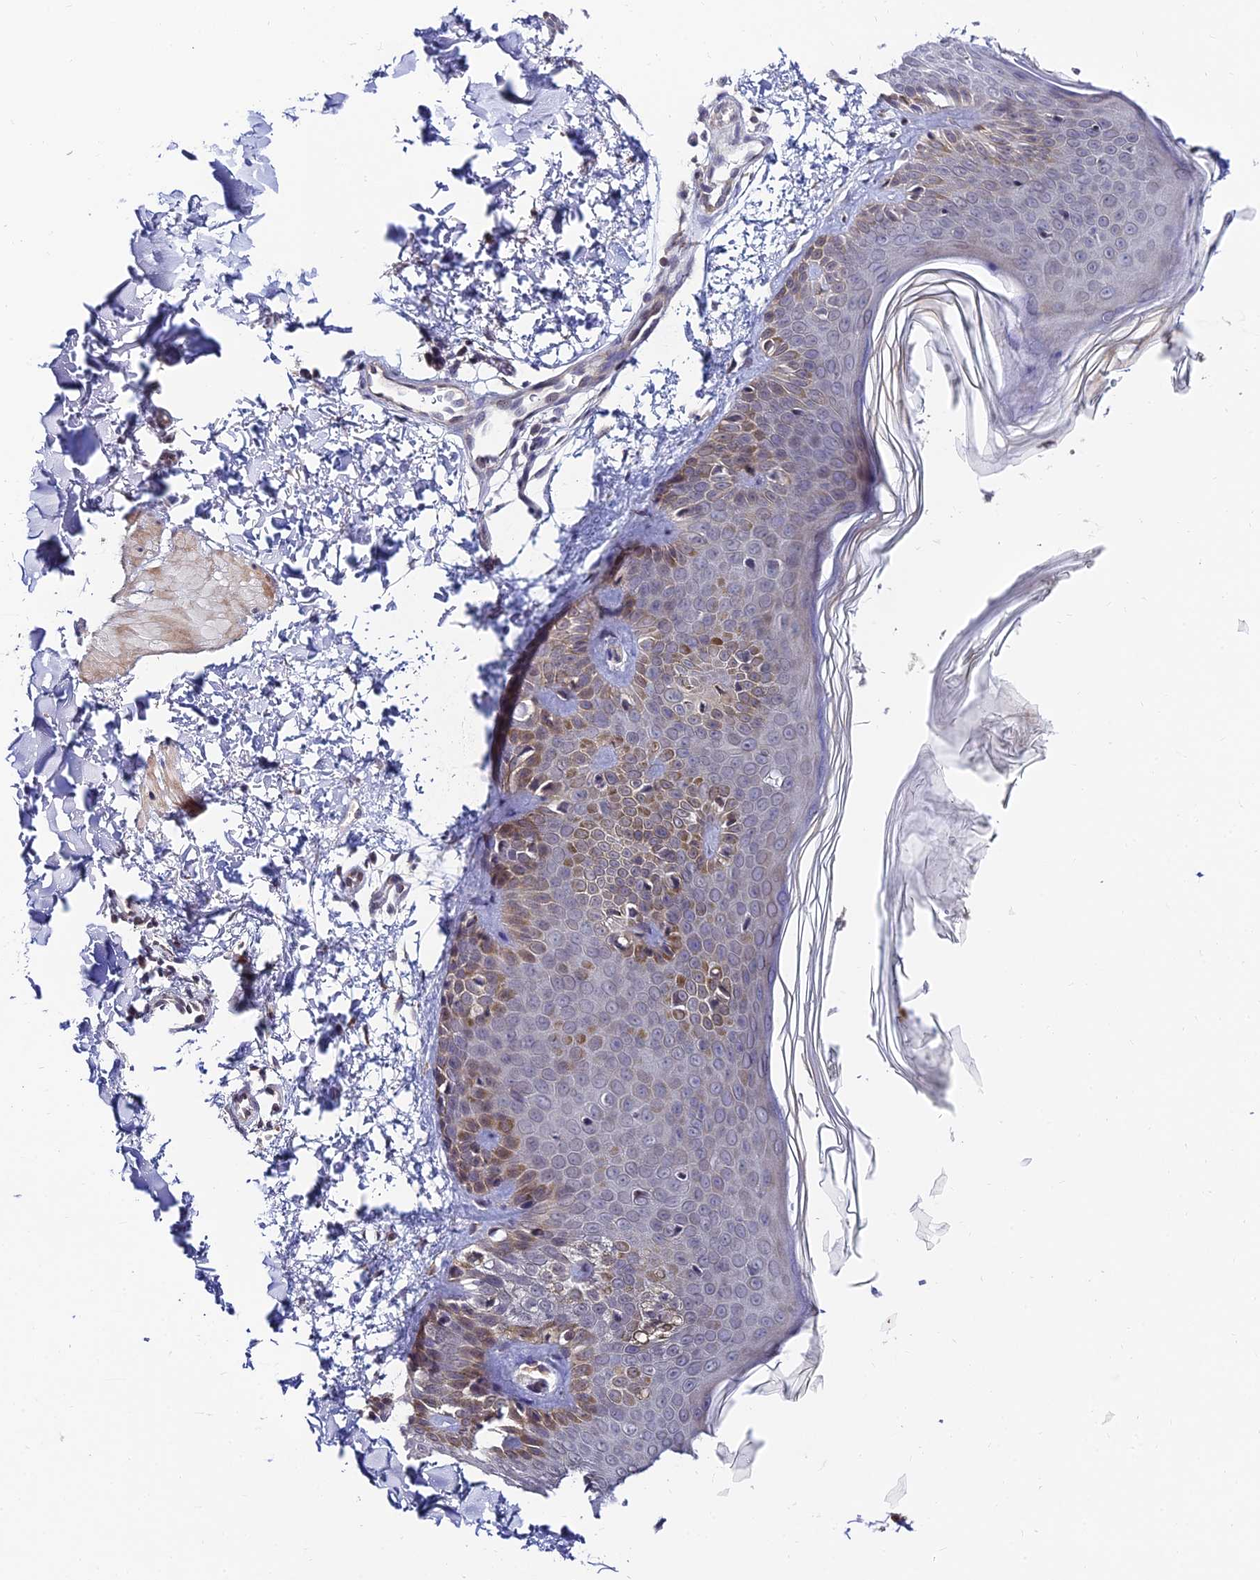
{"staining": {"intensity": "negative", "quantity": "none", "location": "none"}, "tissue": "skin", "cell_type": "Fibroblasts", "image_type": "normal", "snomed": [{"axis": "morphology", "description": "Normal tissue, NOS"}, {"axis": "topography", "description": "Skin"}], "caption": "Immunohistochemistry of benign human skin exhibits no positivity in fibroblasts. The staining was performed using DAB (3,3'-diaminobenzidine) to visualize the protein expression in brown, while the nuclei were stained in blue with hematoxylin (Magnification: 20x).", "gene": "CDNF", "patient": {"sex": "male", "age": 37}}